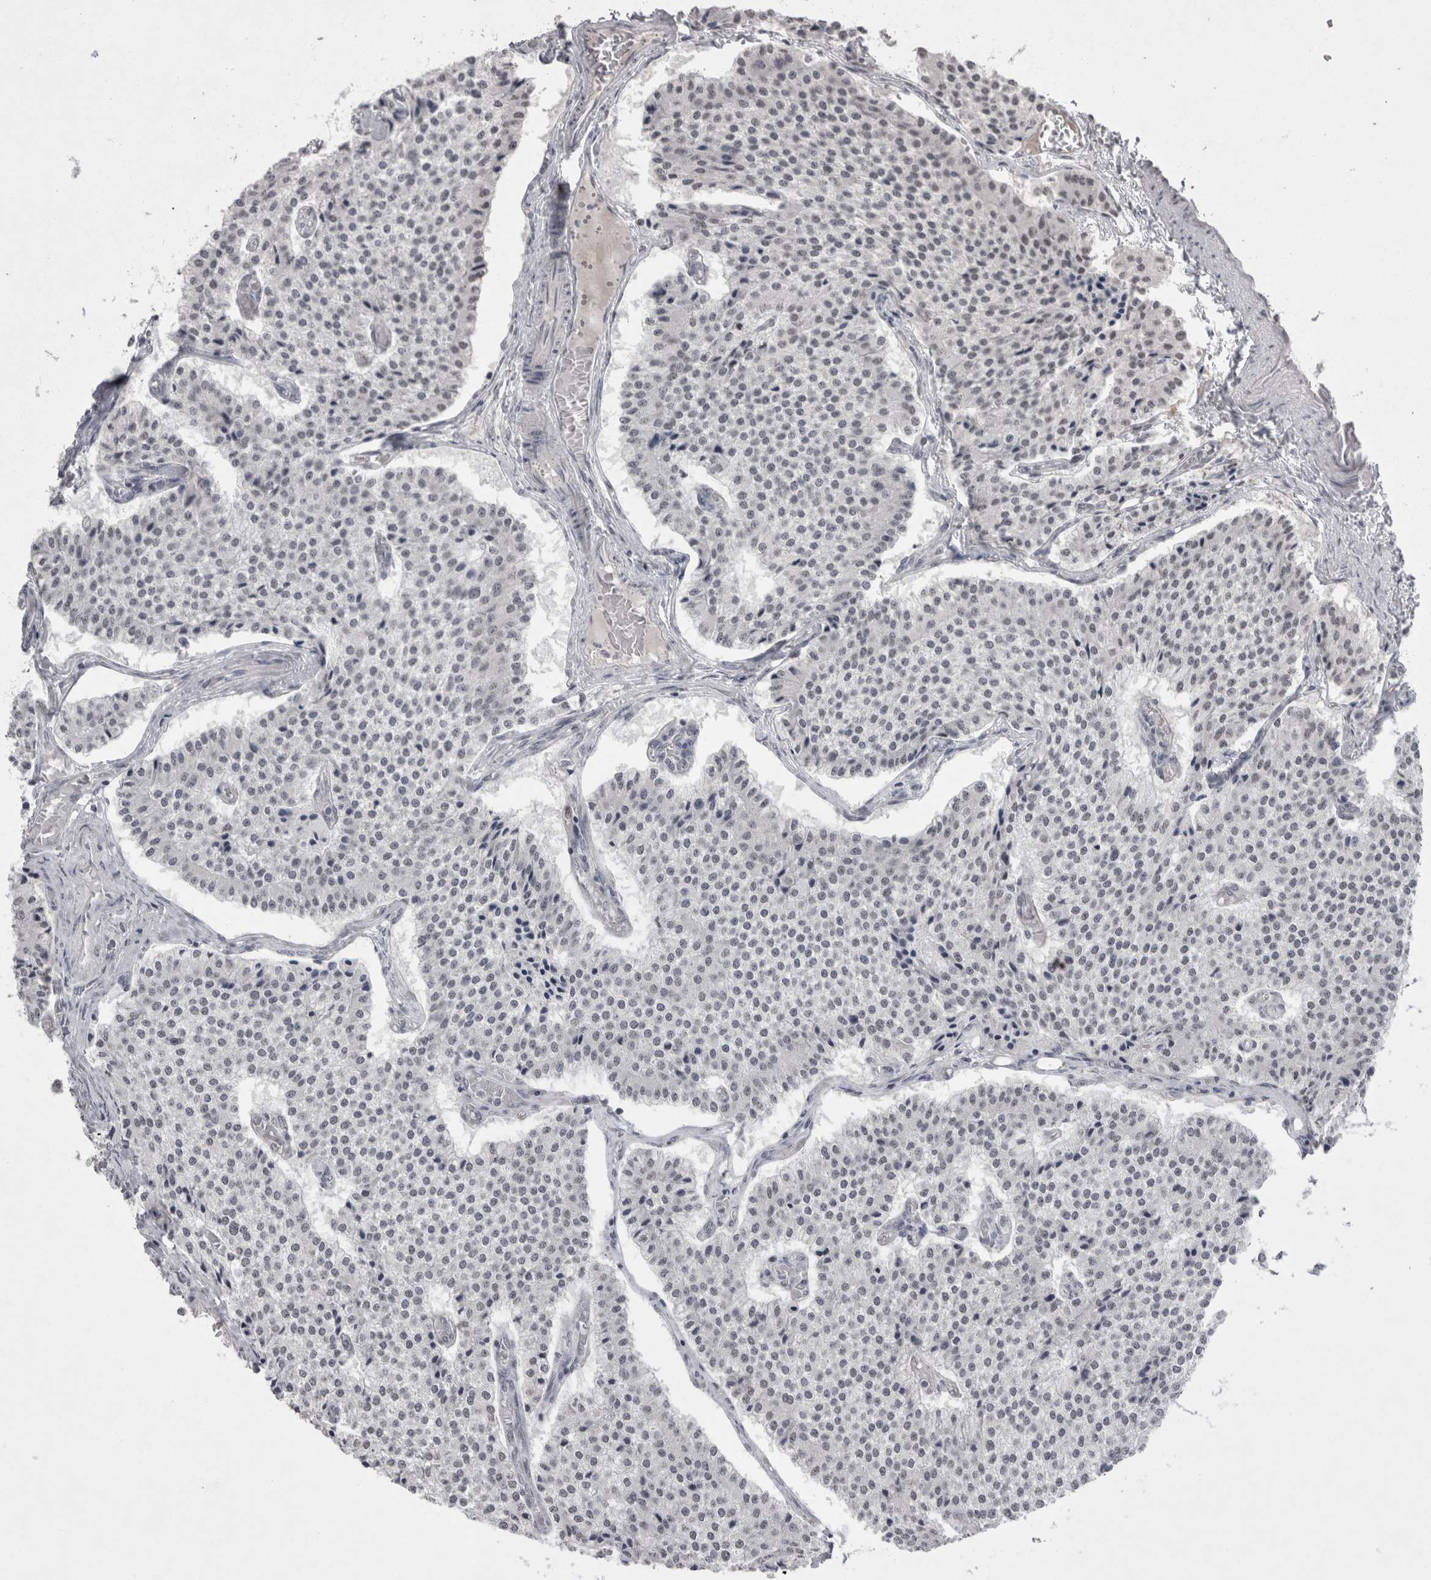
{"staining": {"intensity": "negative", "quantity": "none", "location": "none"}, "tissue": "carcinoid", "cell_type": "Tumor cells", "image_type": "cancer", "snomed": [{"axis": "morphology", "description": "Carcinoid, malignant, NOS"}, {"axis": "topography", "description": "Colon"}], "caption": "There is no significant staining in tumor cells of carcinoid.", "gene": "DDX4", "patient": {"sex": "female", "age": 52}}